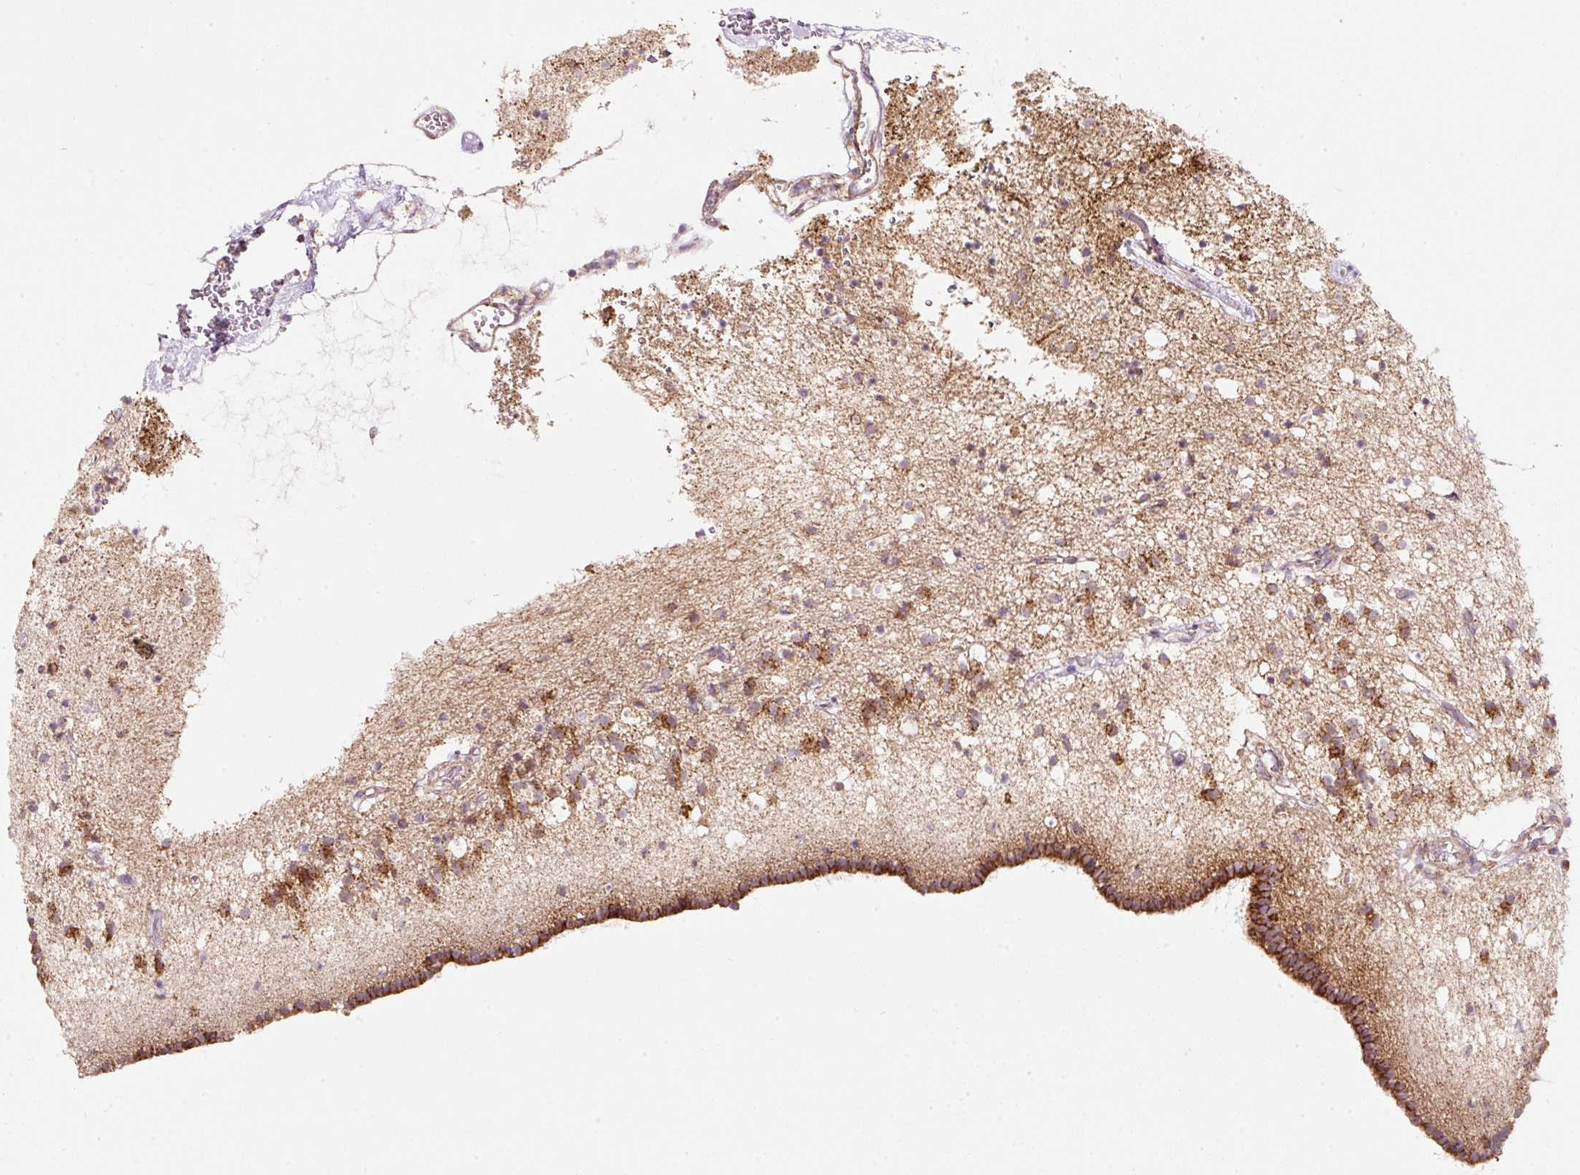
{"staining": {"intensity": "moderate", "quantity": "<25%", "location": "cytoplasmic/membranous"}, "tissue": "caudate", "cell_type": "Glial cells", "image_type": "normal", "snomed": [{"axis": "morphology", "description": "Normal tissue, NOS"}, {"axis": "topography", "description": "Lateral ventricle wall"}], "caption": "Immunohistochemical staining of normal human caudate shows <25% levels of moderate cytoplasmic/membranous protein positivity in approximately <25% of glial cells.", "gene": "FAM78B", "patient": {"sex": "male", "age": 58}}